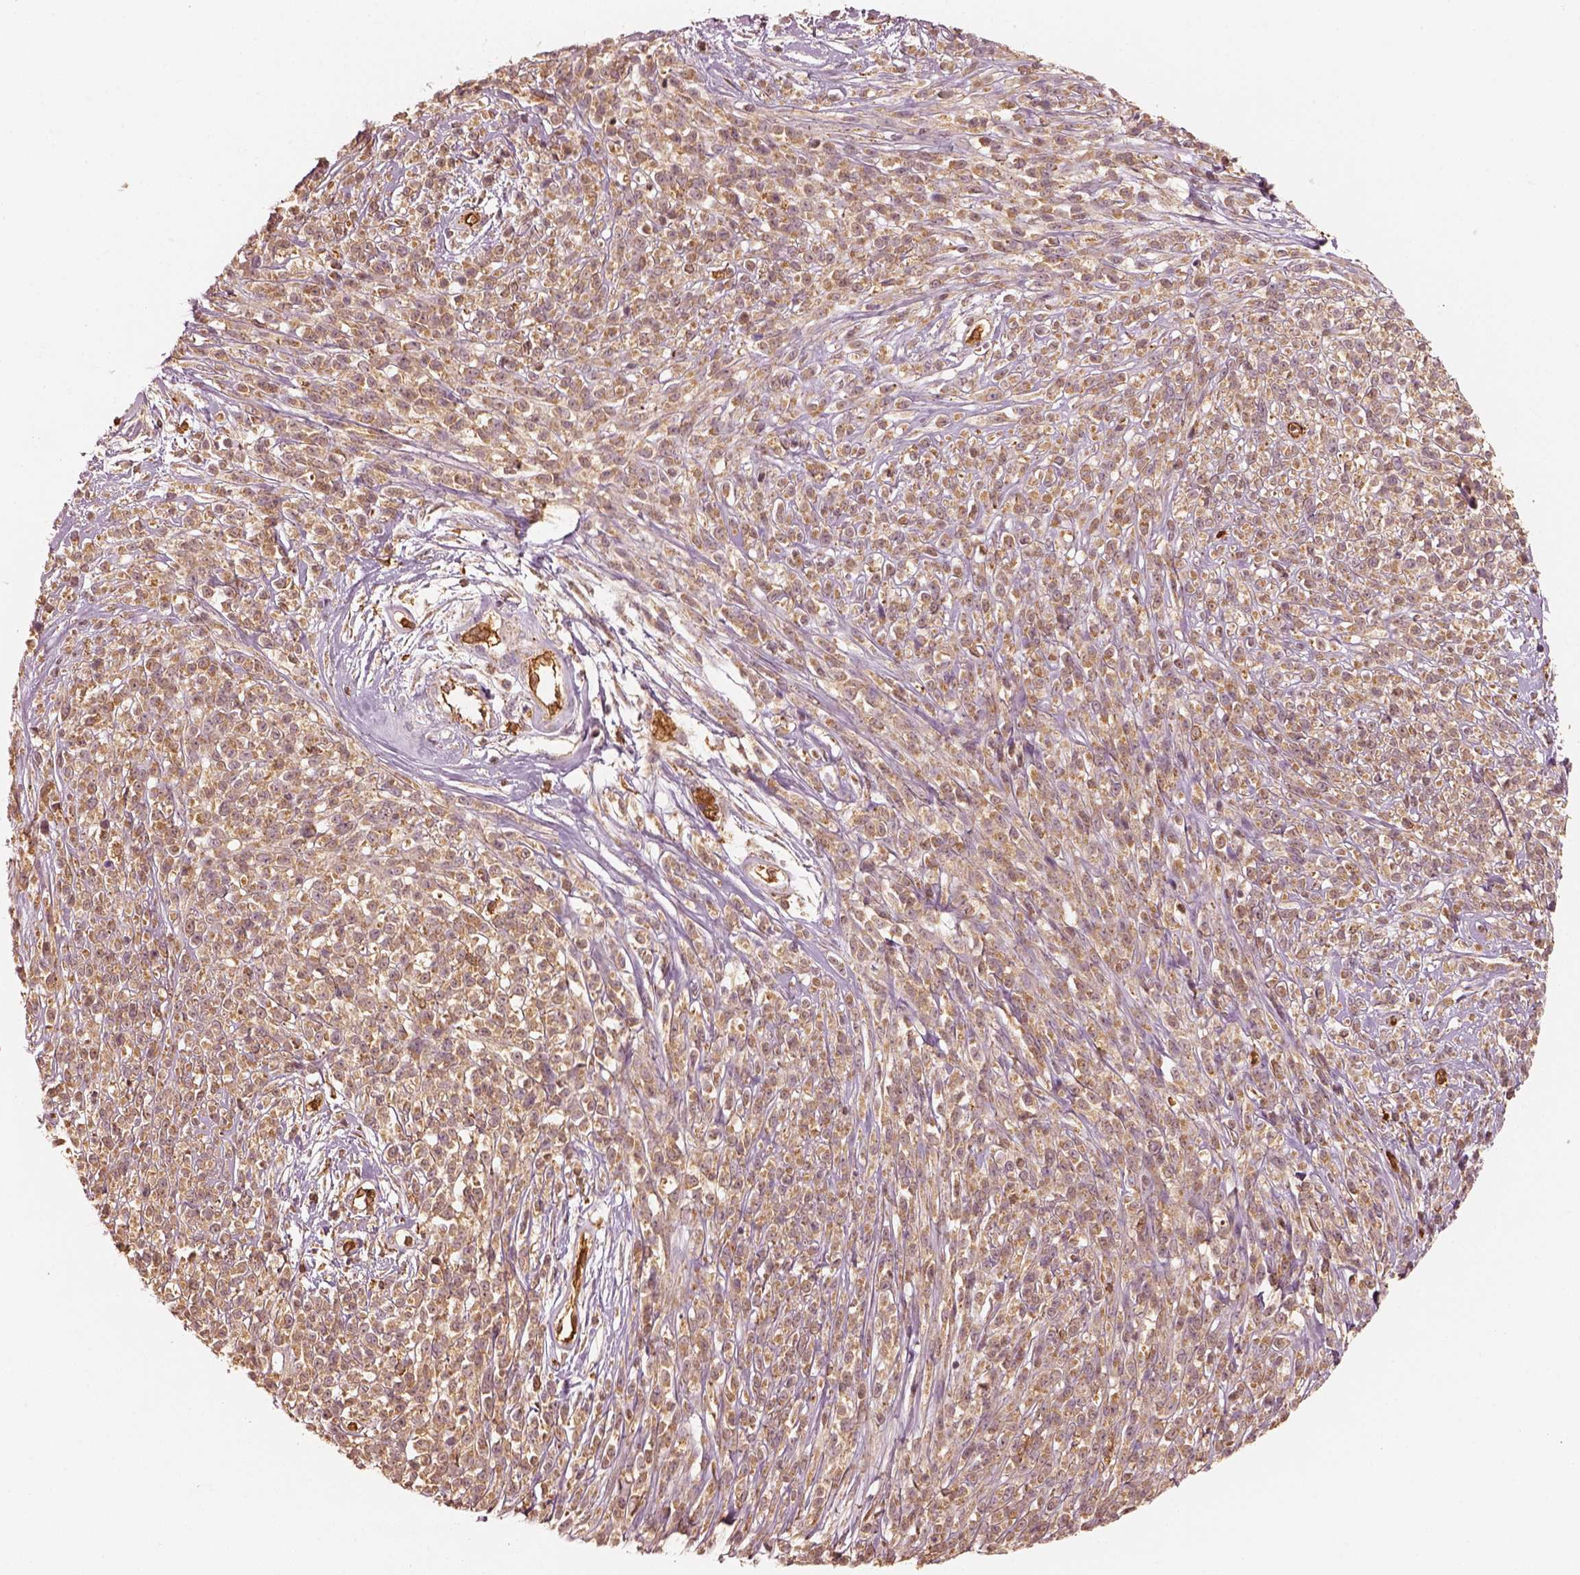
{"staining": {"intensity": "moderate", "quantity": ">75%", "location": "cytoplasmic/membranous"}, "tissue": "melanoma", "cell_type": "Tumor cells", "image_type": "cancer", "snomed": [{"axis": "morphology", "description": "Malignant melanoma, NOS"}, {"axis": "topography", "description": "Skin"}, {"axis": "topography", "description": "Skin of trunk"}], "caption": "A brown stain labels moderate cytoplasmic/membranous staining of a protein in human melanoma tumor cells.", "gene": "FSCN1", "patient": {"sex": "male", "age": 74}}